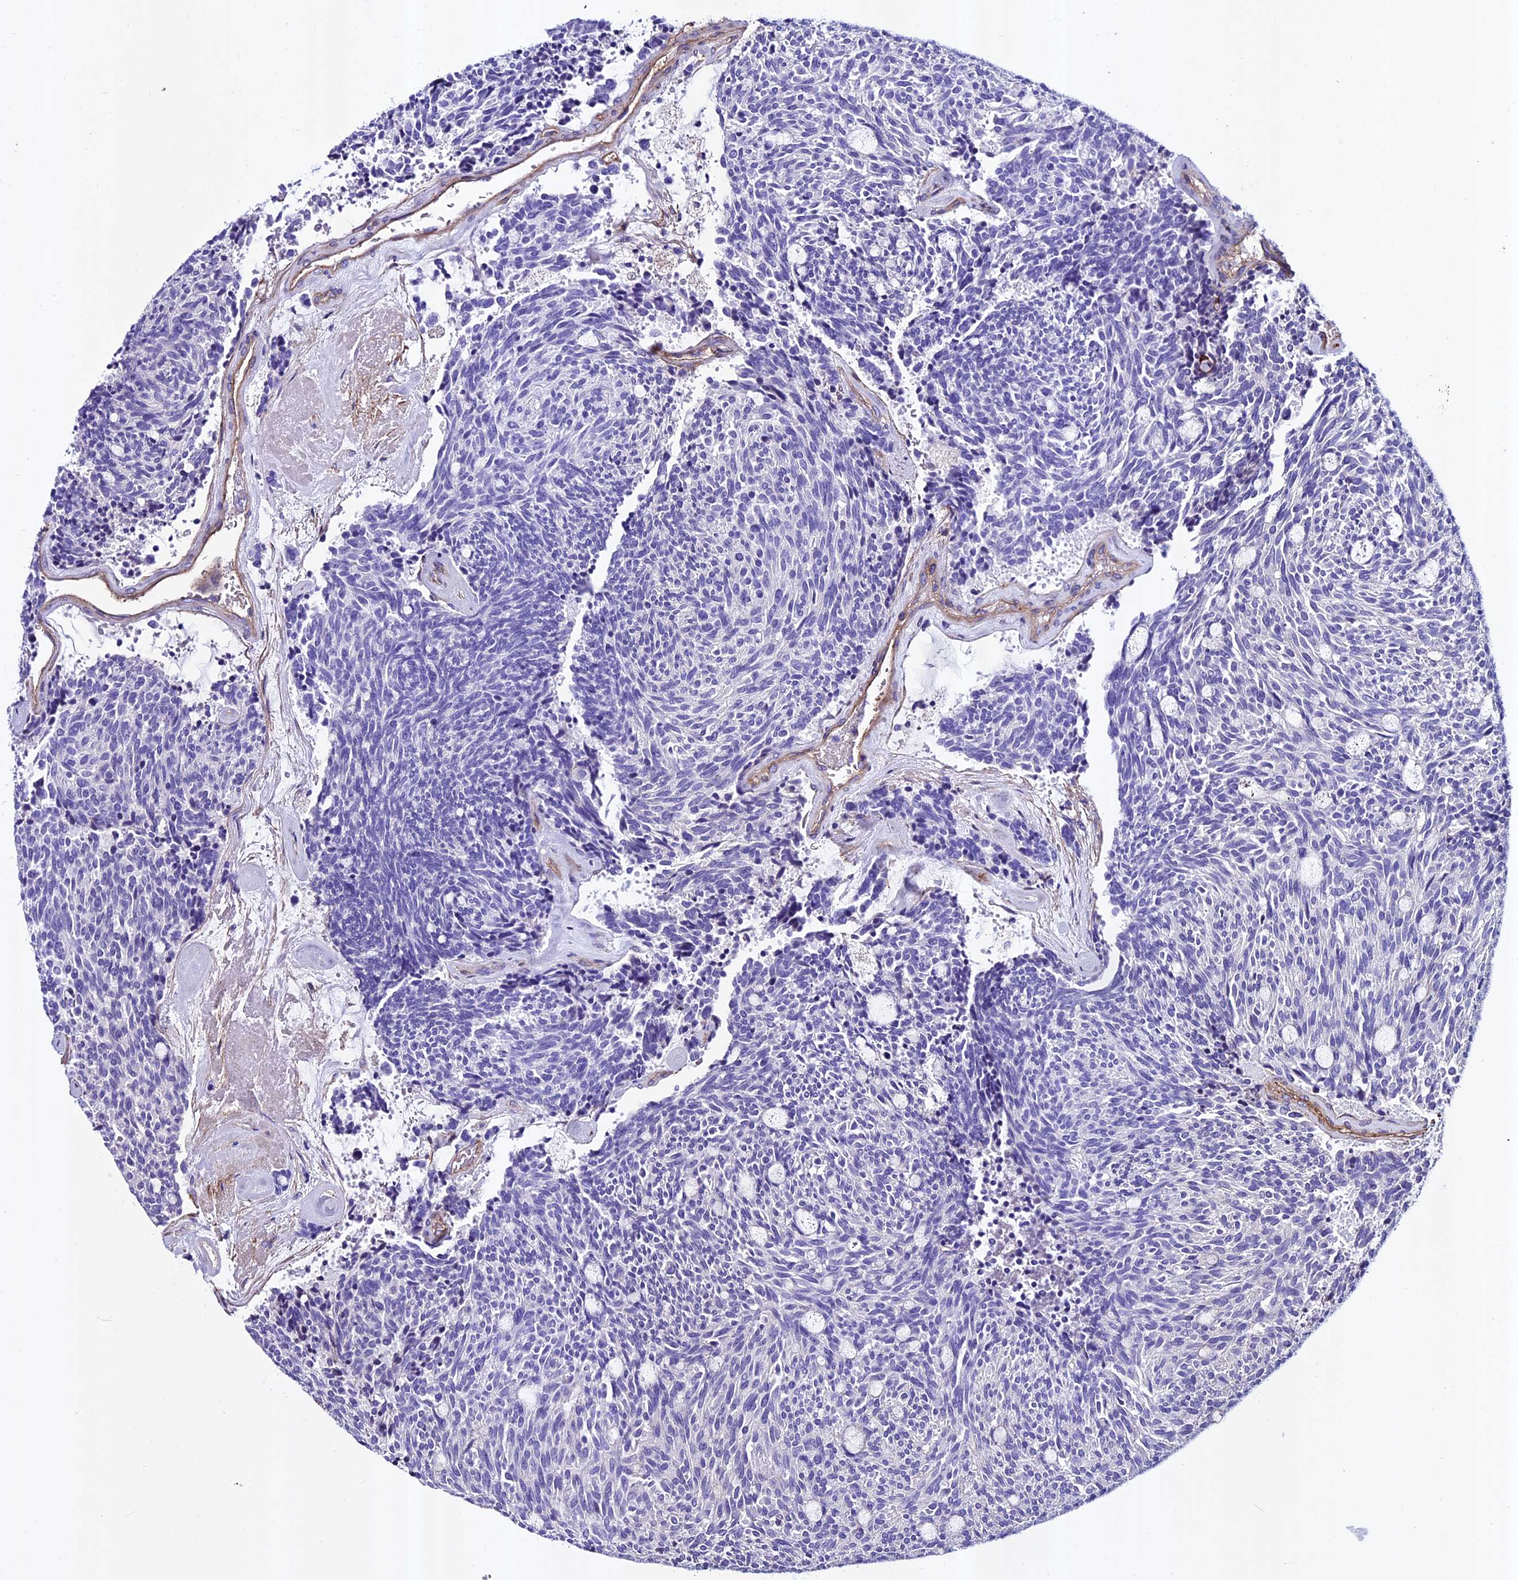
{"staining": {"intensity": "negative", "quantity": "none", "location": "none"}, "tissue": "carcinoid", "cell_type": "Tumor cells", "image_type": "cancer", "snomed": [{"axis": "morphology", "description": "Carcinoid, malignant, NOS"}, {"axis": "topography", "description": "Pancreas"}], "caption": "Tumor cells show no significant staining in carcinoid.", "gene": "EVA1B", "patient": {"sex": "female", "age": 54}}